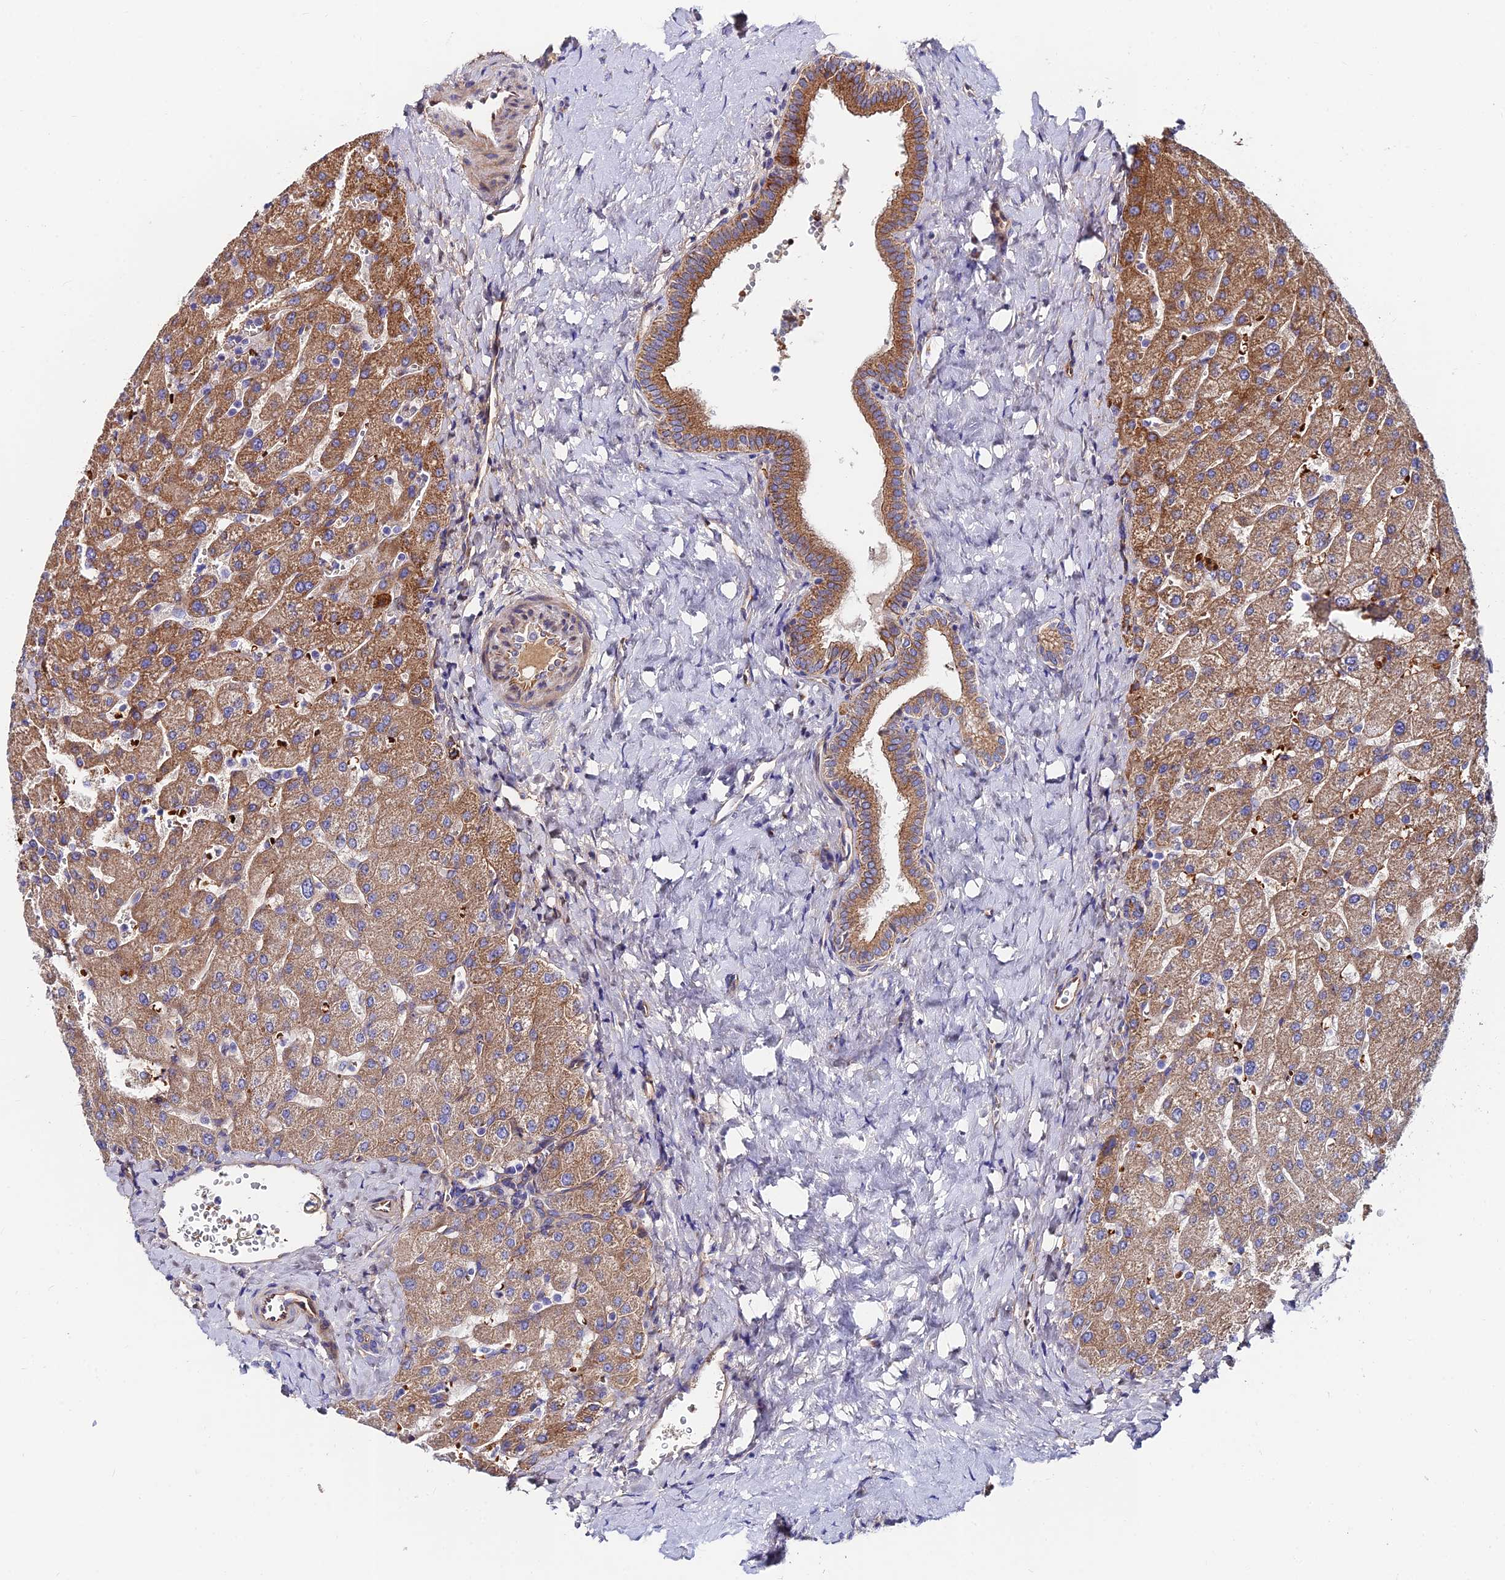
{"staining": {"intensity": "moderate", "quantity": ">75%", "location": "cytoplasmic/membranous"}, "tissue": "liver", "cell_type": "Cholangiocytes", "image_type": "normal", "snomed": [{"axis": "morphology", "description": "Normal tissue, NOS"}, {"axis": "topography", "description": "Liver"}], "caption": "DAB immunohistochemical staining of normal liver demonstrates moderate cytoplasmic/membranous protein staining in approximately >75% of cholangiocytes. The staining was performed using DAB to visualize the protein expression in brown, while the nuclei were stained in blue with hematoxylin (Magnification: 20x).", "gene": "ADGRF3", "patient": {"sex": "male", "age": 55}}